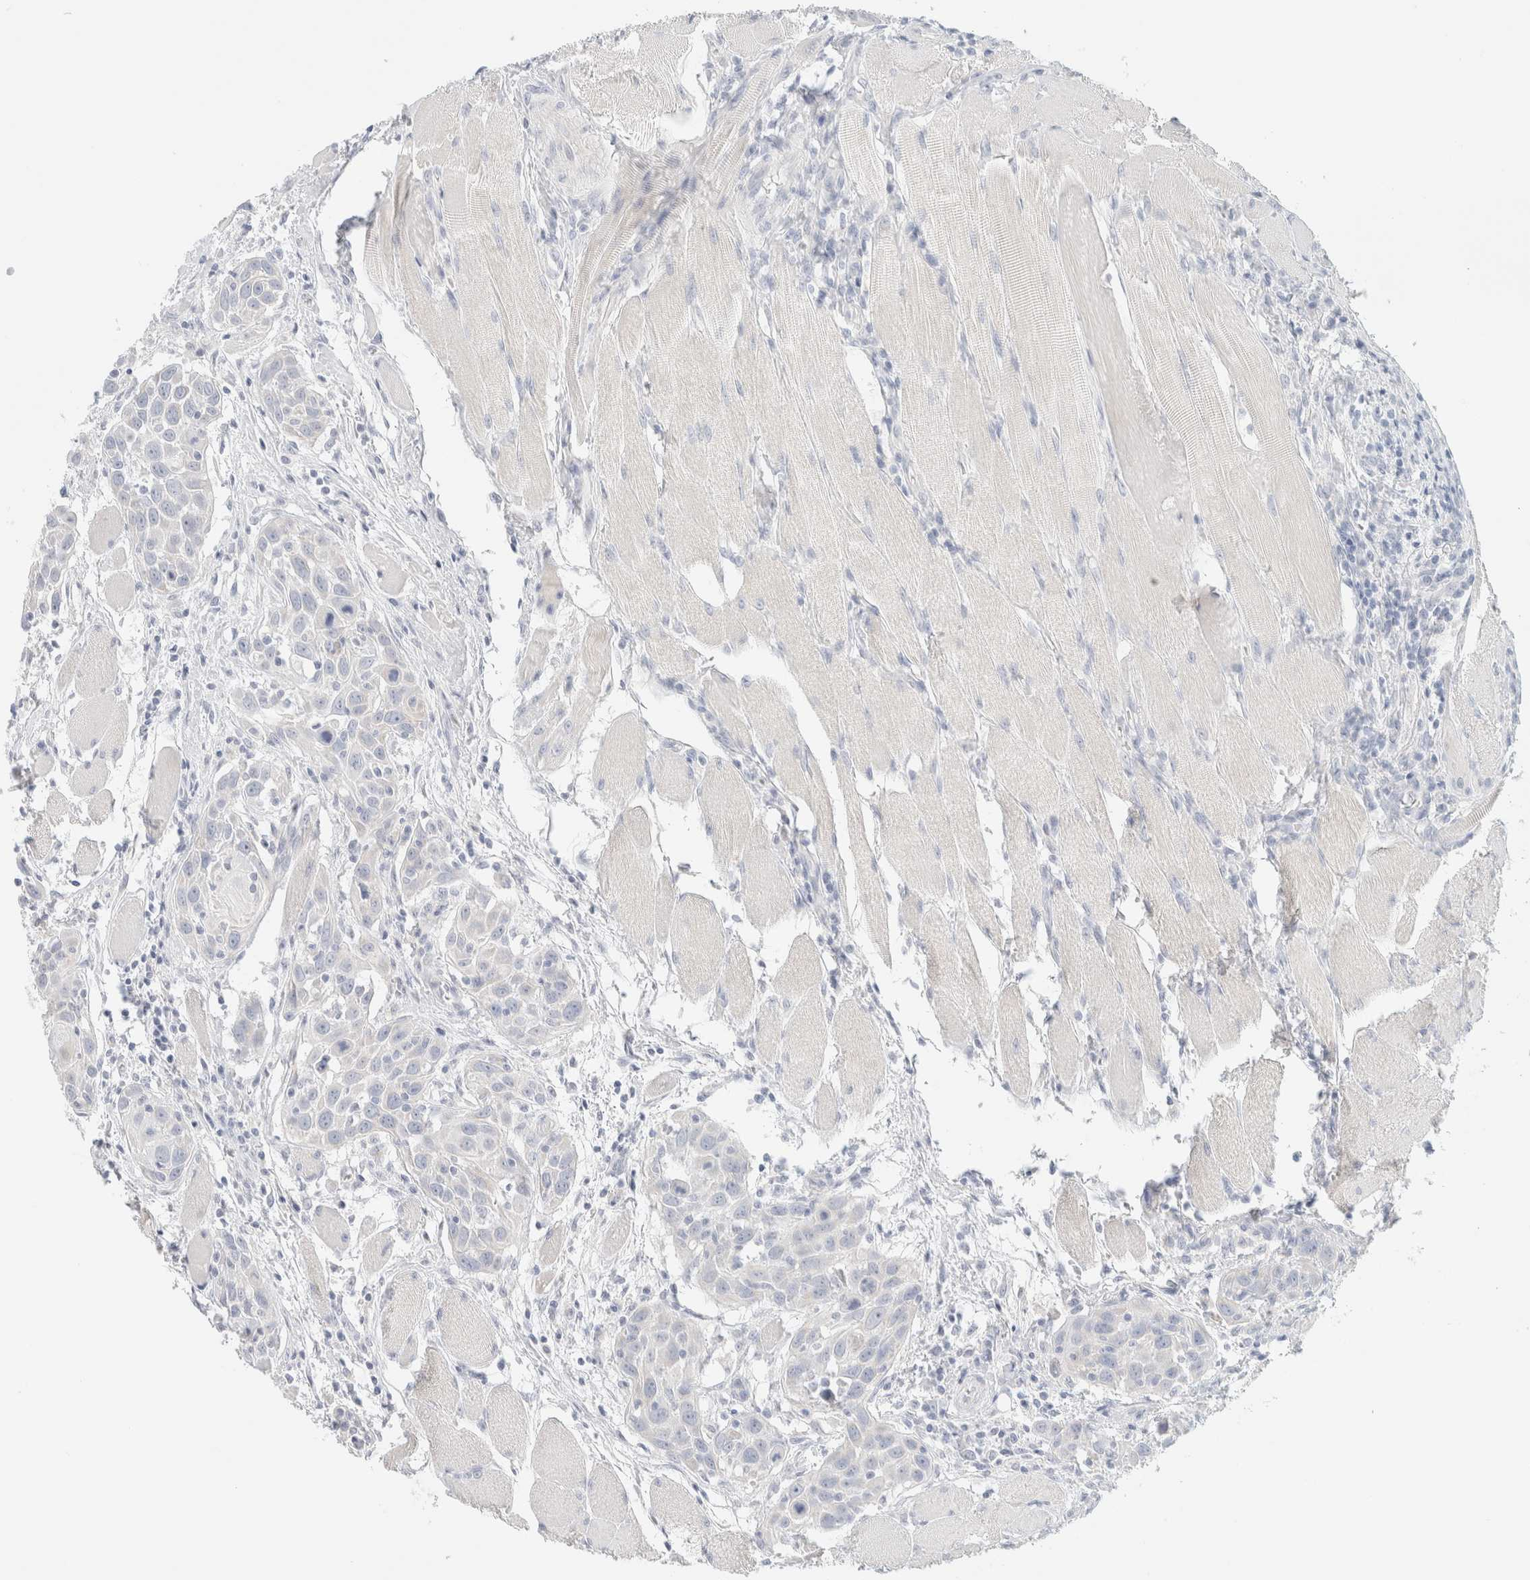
{"staining": {"intensity": "negative", "quantity": "none", "location": "none"}, "tissue": "head and neck cancer", "cell_type": "Tumor cells", "image_type": "cancer", "snomed": [{"axis": "morphology", "description": "Squamous cell carcinoma, NOS"}, {"axis": "topography", "description": "Oral tissue"}, {"axis": "topography", "description": "Head-Neck"}], "caption": "A micrograph of human squamous cell carcinoma (head and neck) is negative for staining in tumor cells. (DAB (3,3'-diaminobenzidine) immunohistochemistry visualized using brightfield microscopy, high magnification).", "gene": "HEXD", "patient": {"sex": "female", "age": 50}}